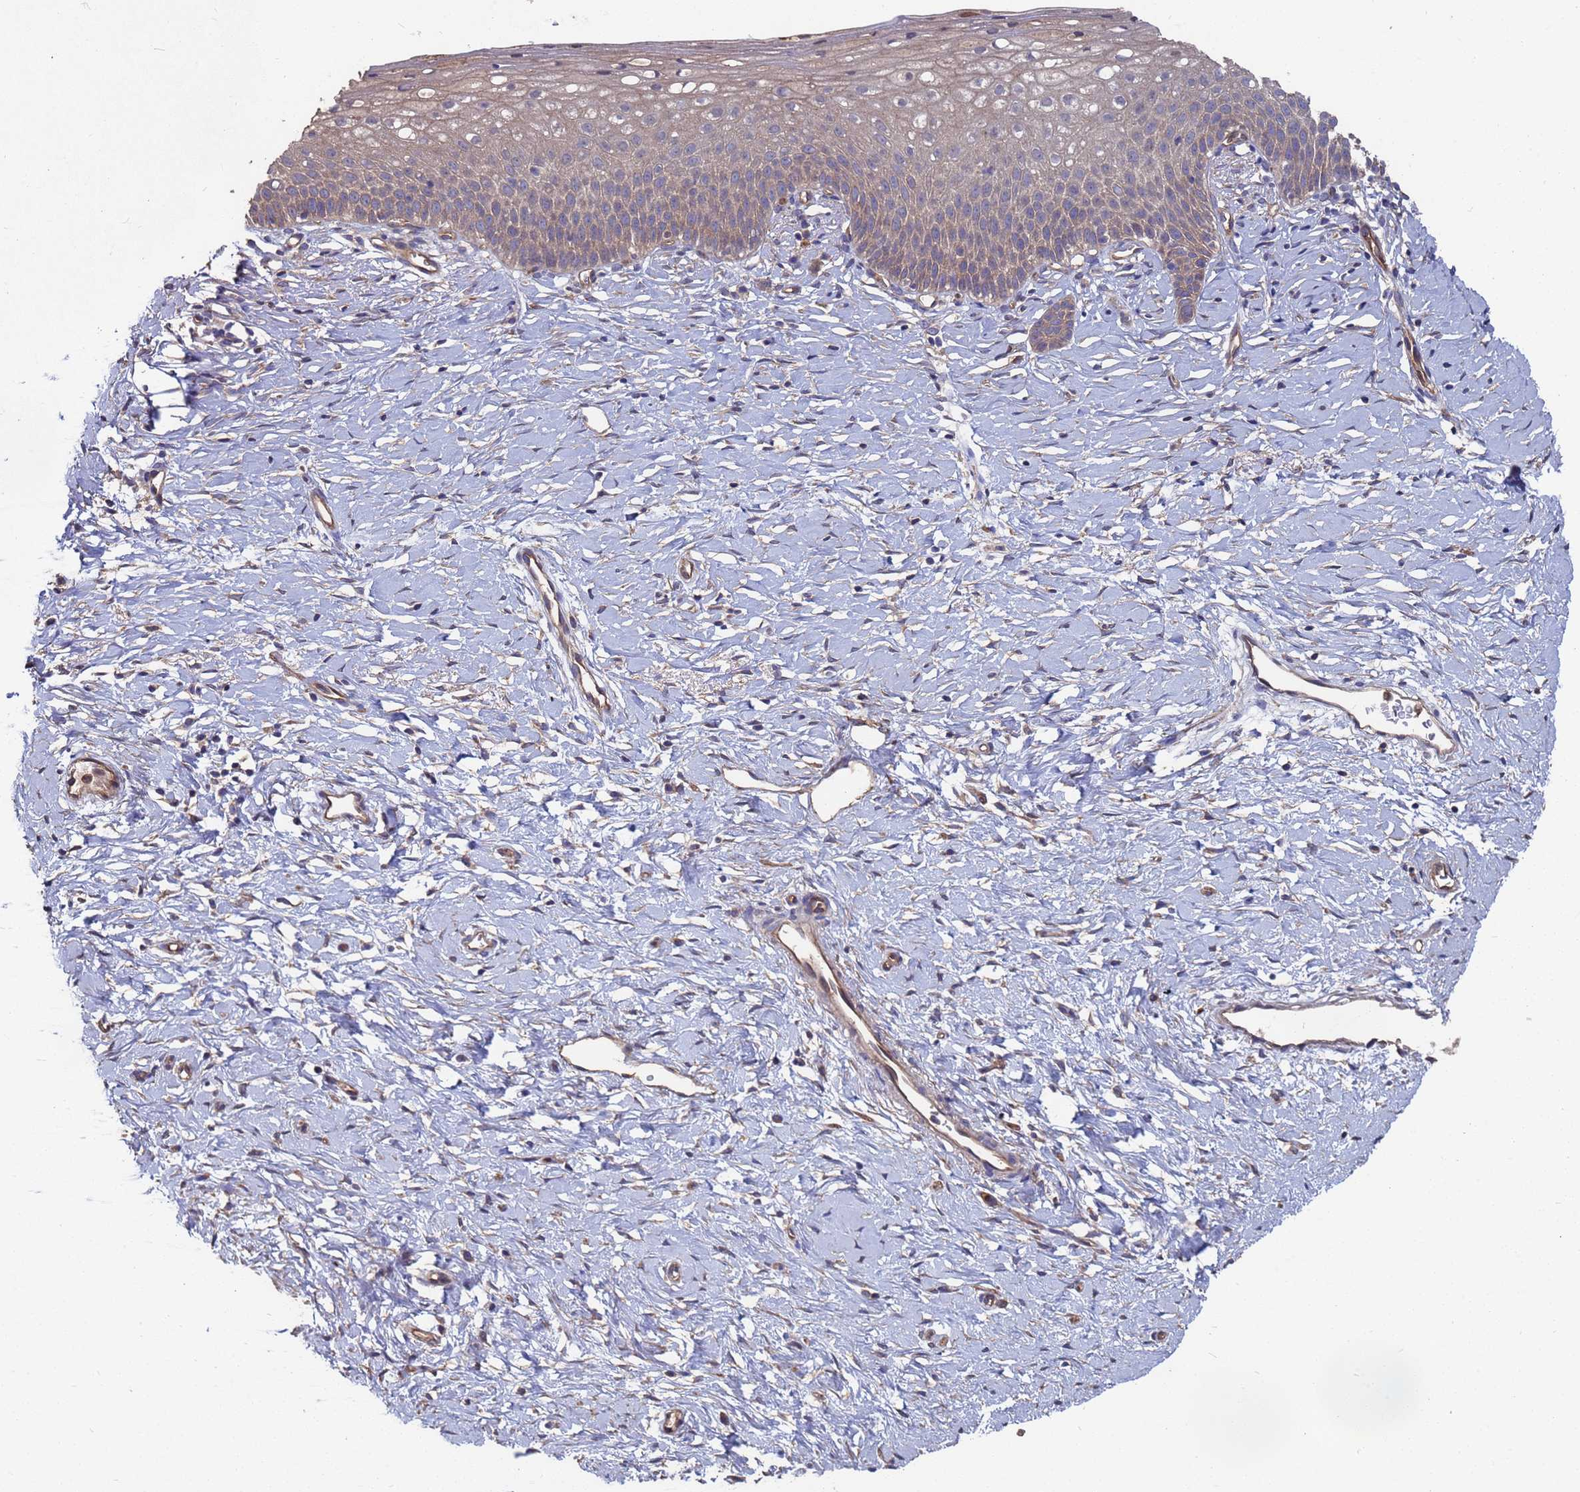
{"staining": {"intensity": "moderate", "quantity": "25%-75%", "location": "cytoplasmic/membranous"}, "tissue": "cervix", "cell_type": "Glandular cells", "image_type": "normal", "snomed": [{"axis": "morphology", "description": "Normal tissue, NOS"}, {"axis": "topography", "description": "Cervix"}], "caption": "Immunohistochemical staining of benign cervix exhibits medium levels of moderate cytoplasmic/membranous expression in approximately 25%-75% of glandular cells.", "gene": "NDUFAF6", "patient": {"sex": "female", "age": 36}}